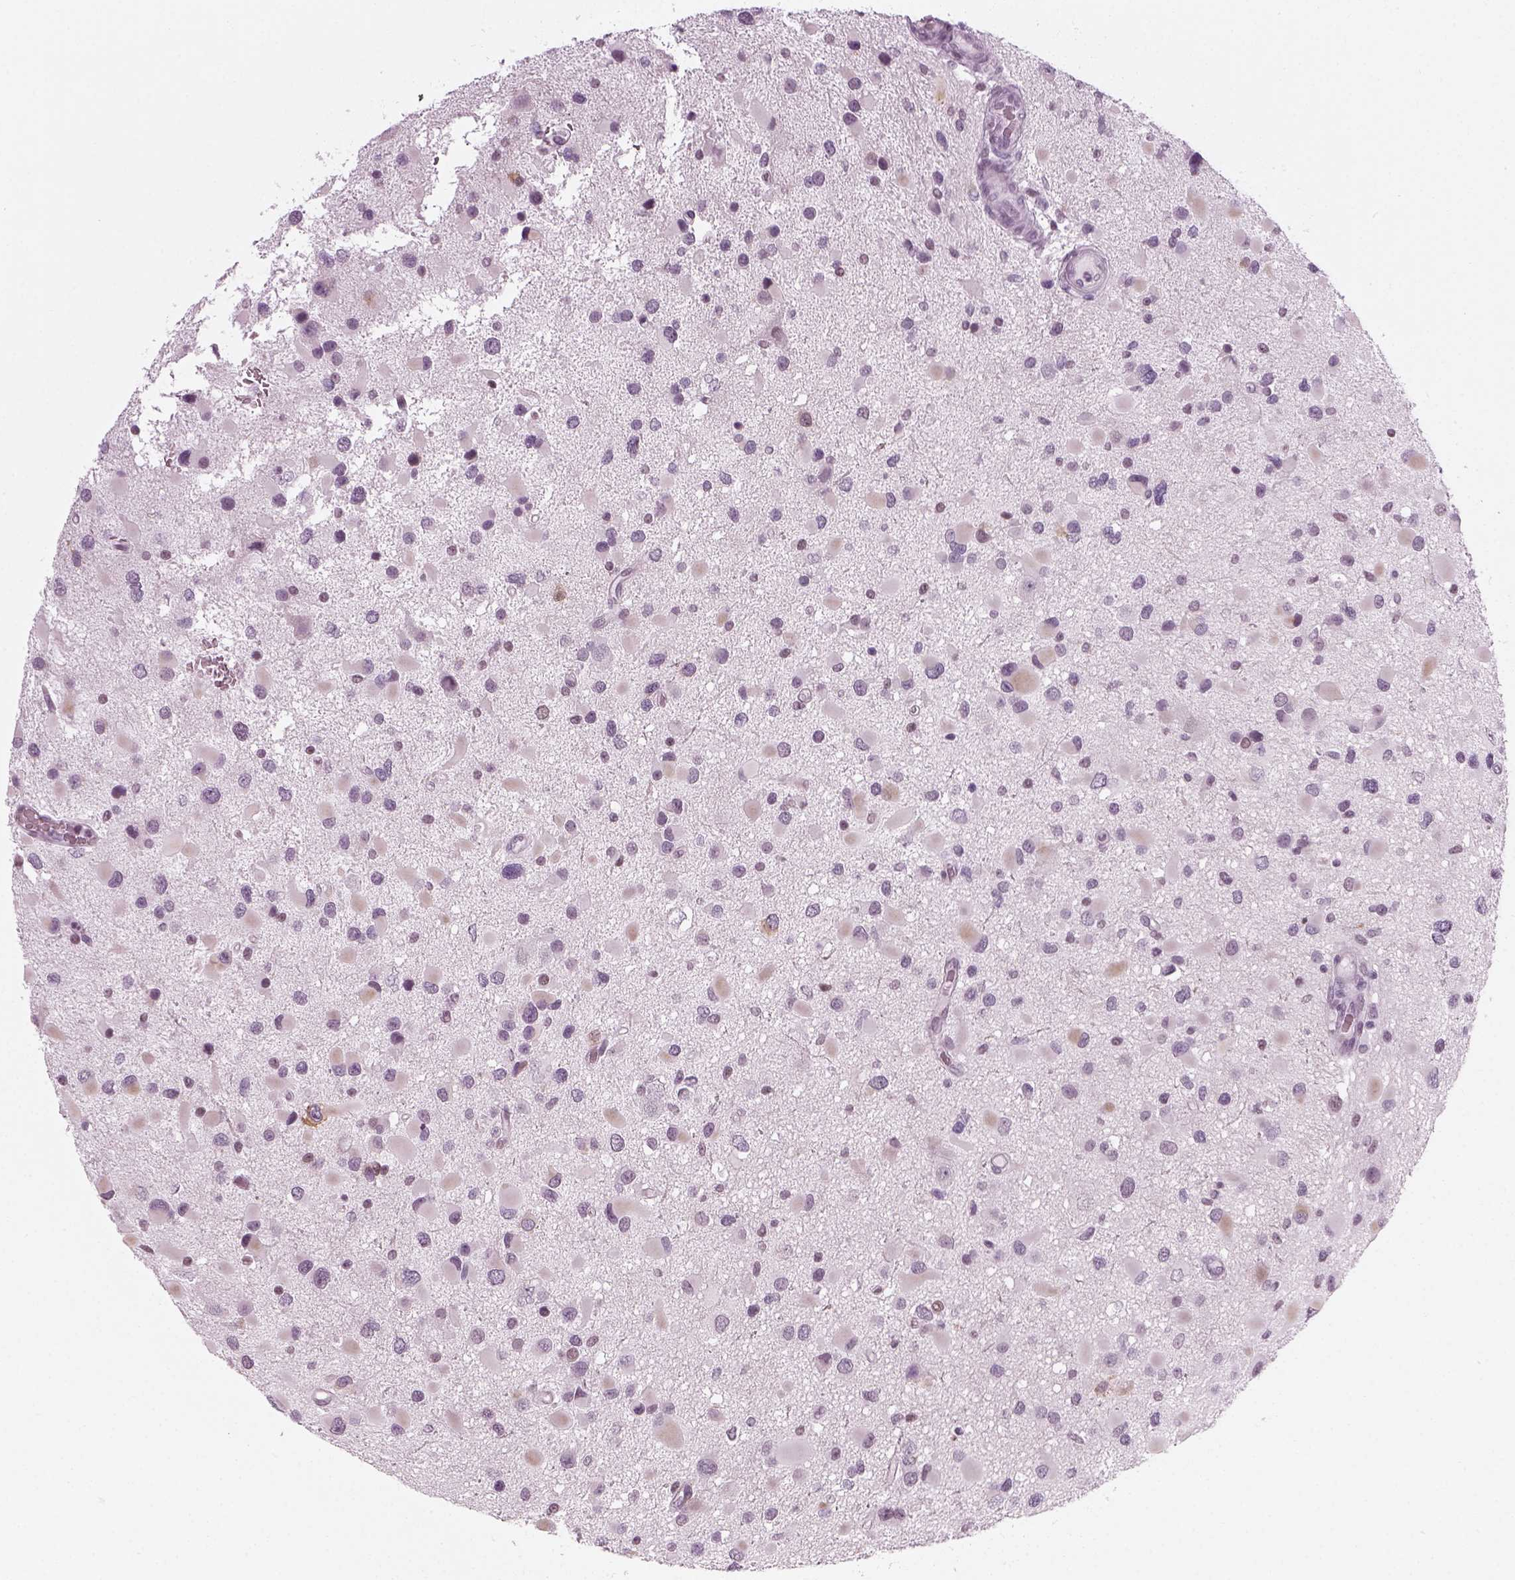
{"staining": {"intensity": "negative", "quantity": "none", "location": "none"}, "tissue": "glioma", "cell_type": "Tumor cells", "image_type": "cancer", "snomed": [{"axis": "morphology", "description": "Glioma, malignant, Low grade"}, {"axis": "topography", "description": "Brain"}], "caption": "This is a histopathology image of immunohistochemistry staining of malignant glioma (low-grade), which shows no expression in tumor cells. (DAB (3,3'-diaminobenzidine) immunohistochemistry with hematoxylin counter stain).", "gene": "KCNG2", "patient": {"sex": "female", "age": 32}}